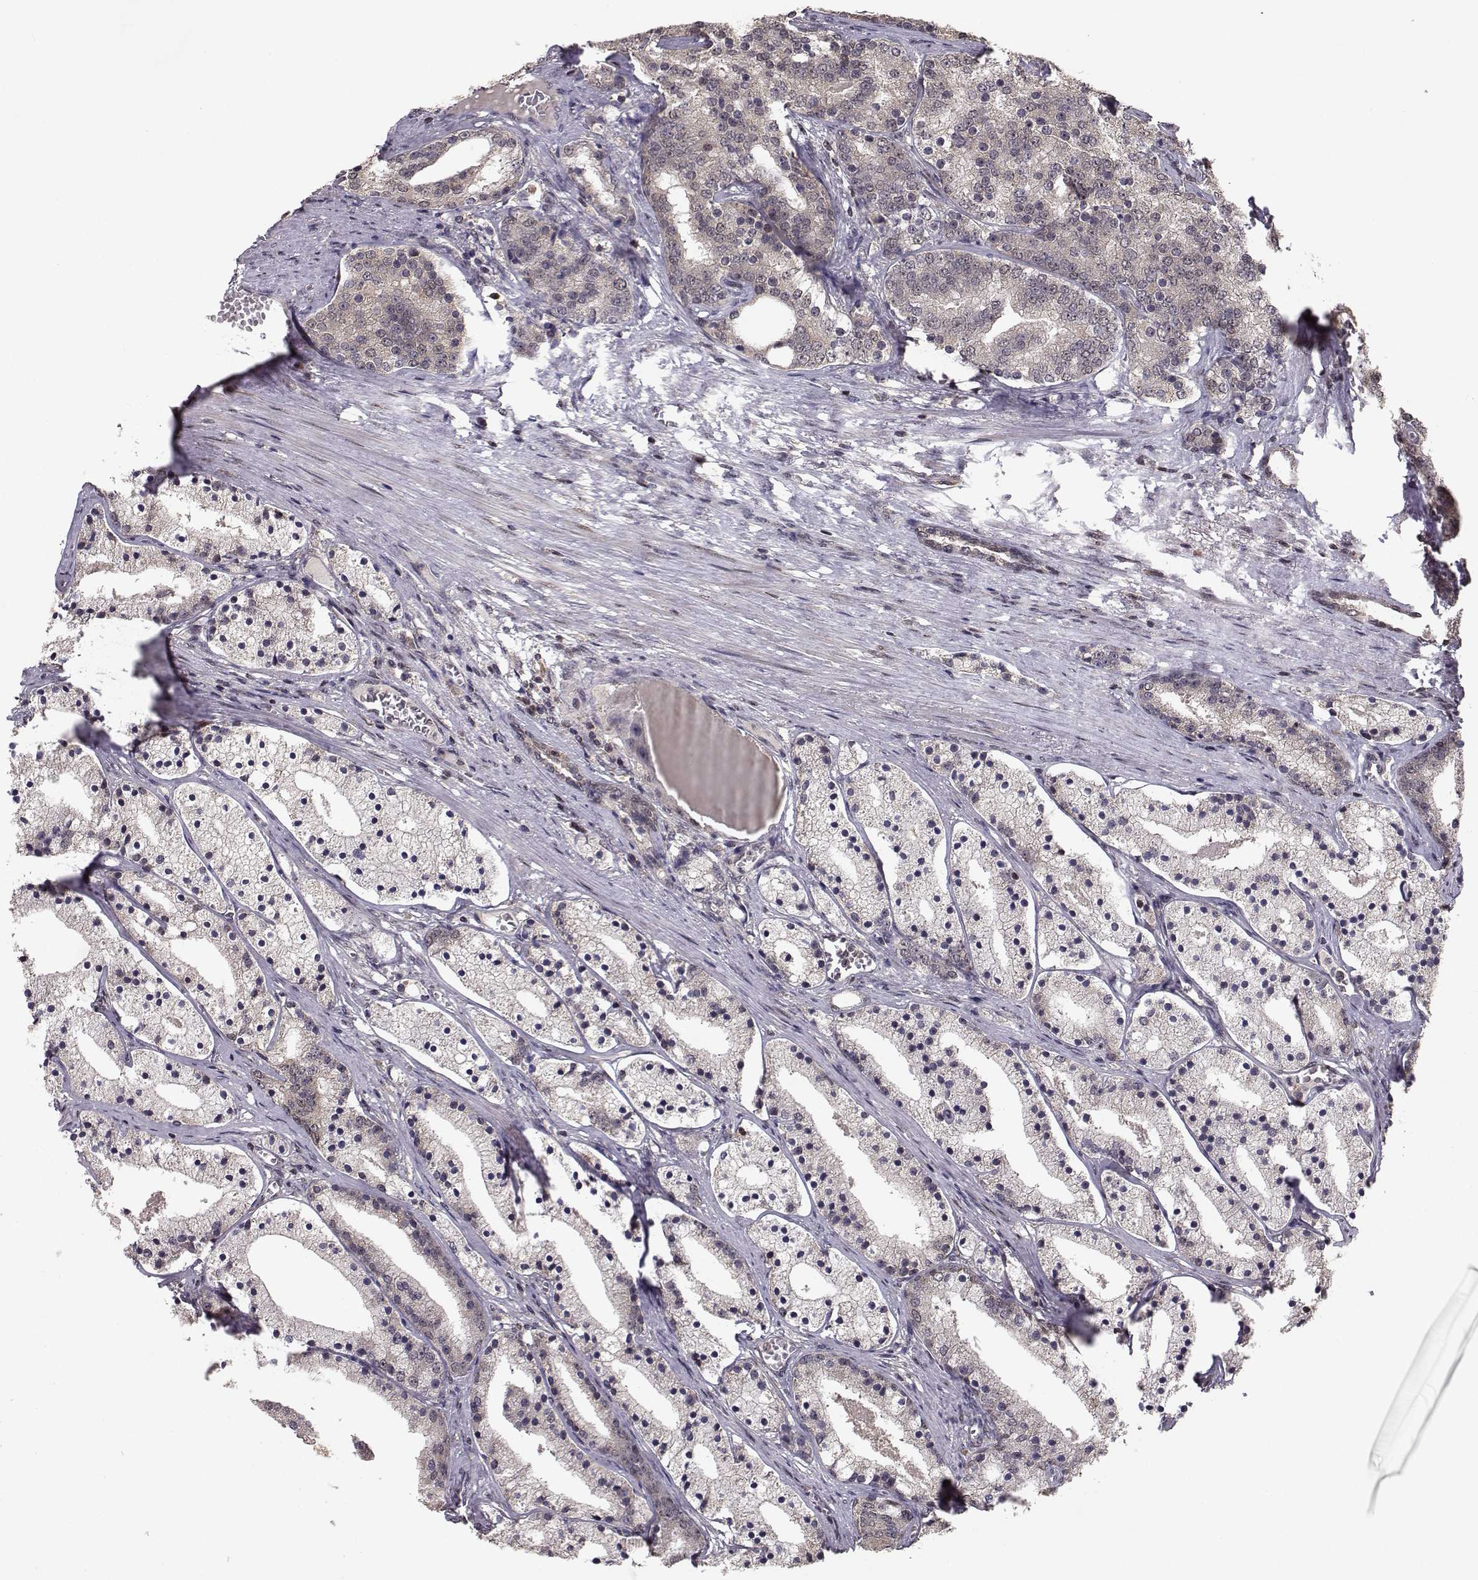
{"staining": {"intensity": "negative", "quantity": "none", "location": "none"}, "tissue": "prostate cancer", "cell_type": "Tumor cells", "image_type": "cancer", "snomed": [{"axis": "morphology", "description": "Adenocarcinoma, NOS"}, {"axis": "topography", "description": "Prostate"}], "caption": "Immunohistochemical staining of prostate cancer (adenocarcinoma) reveals no significant positivity in tumor cells. (DAB (3,3'-diaminobenzidine) IHC visualized using brightfield microscopy, high magnification).", "gene": "PLEKHG3", "patient": {"sex": "male", "age": 69}}